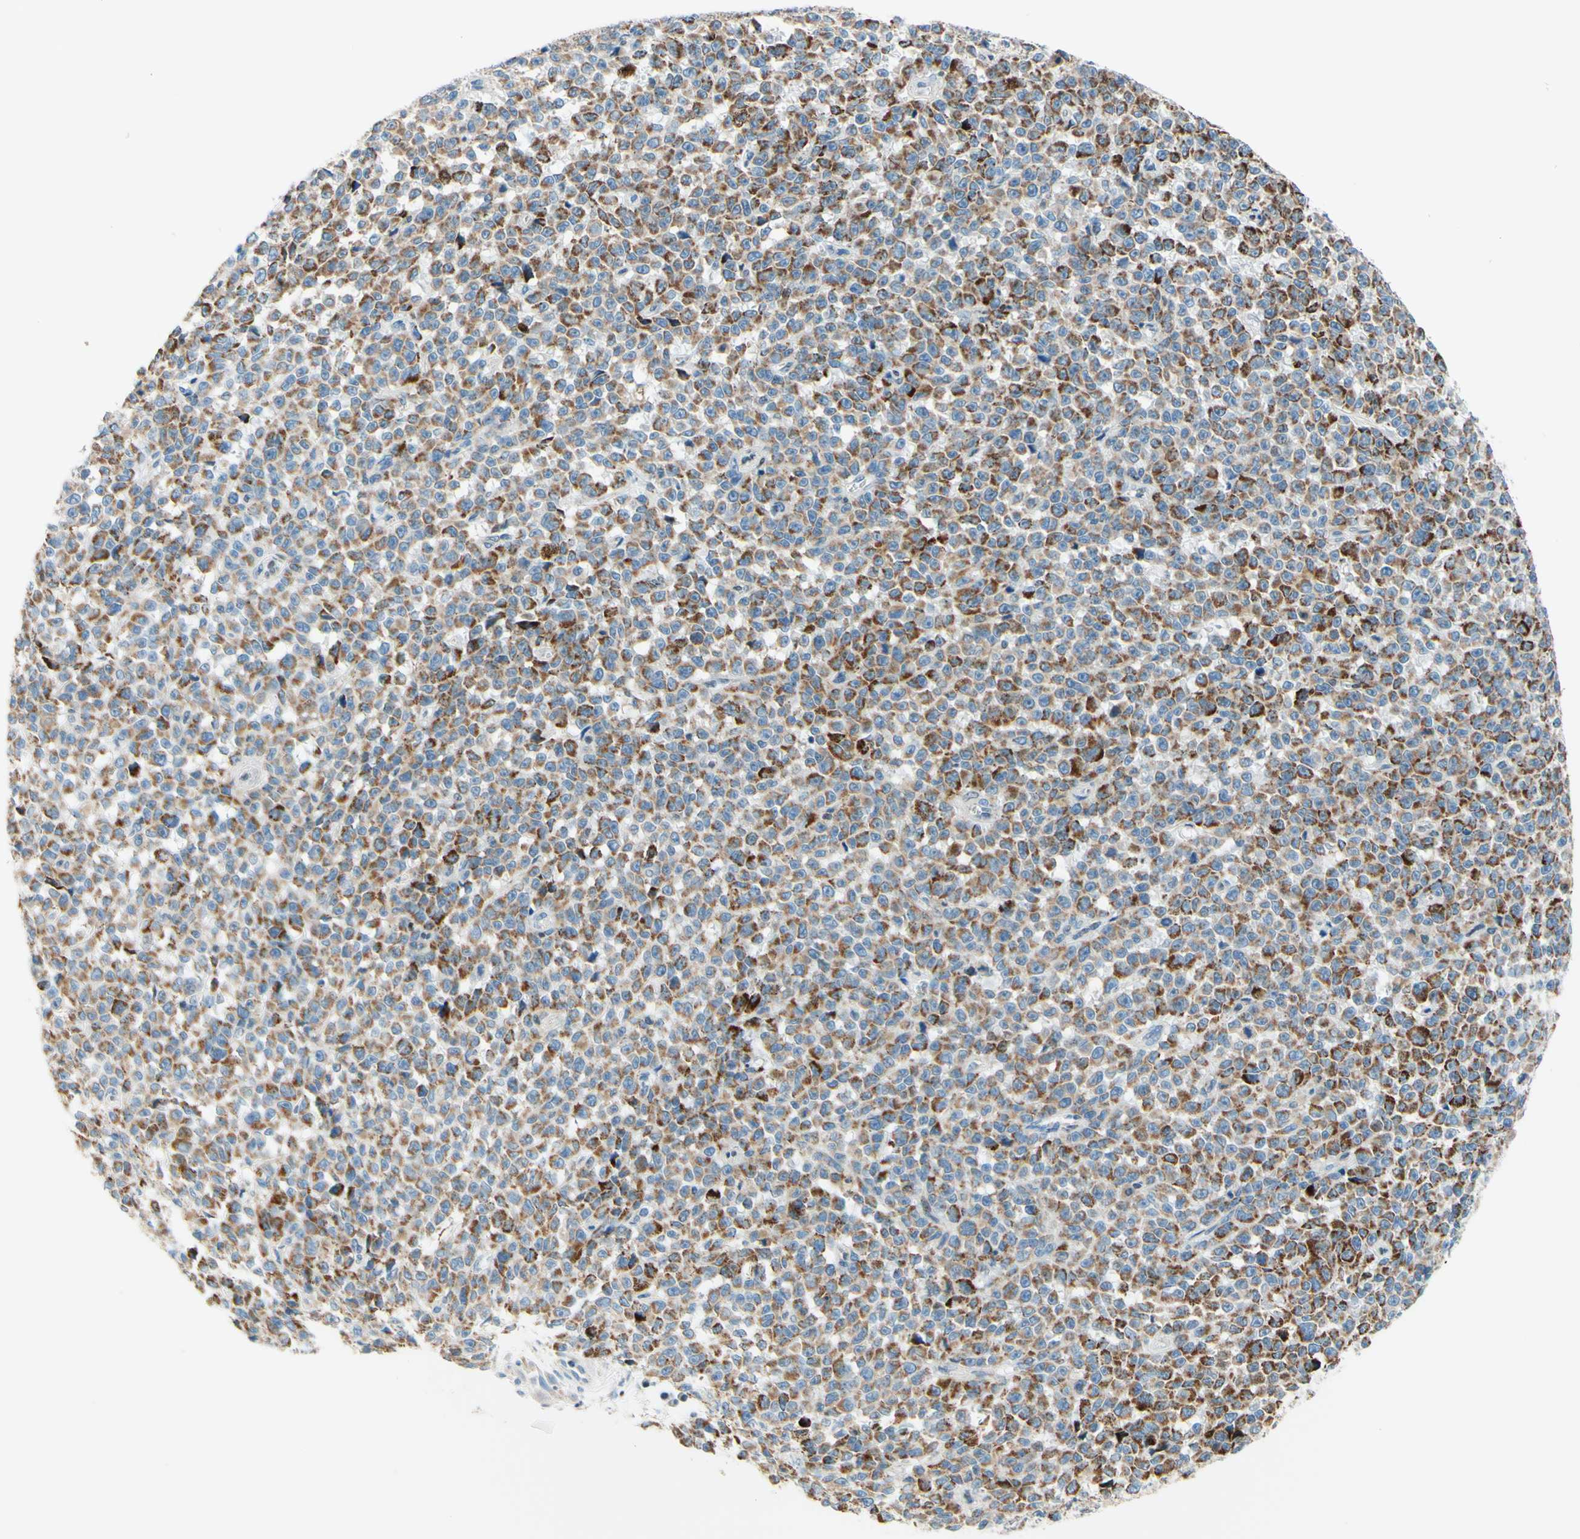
{"staining": {"intensity": "moderate", "quantity": ">75%", "location": "cytoplasmic/membranous"}, "tissue": "melanoma", "cell_type": "Tumor cells", "image_type": "cancer", "snomed": [{"axis": "morphology", "description": "Malignant melanoma, NOS"}, {"axis": "topography", "description": "Skin"}], "caption": "Moderate cytoplasmic/membranous protein staining is seen in about >75% of tumor cells in malignant melanoma.", "gene": "CBX7", "patient": {"sex": "female", "age": 82}}